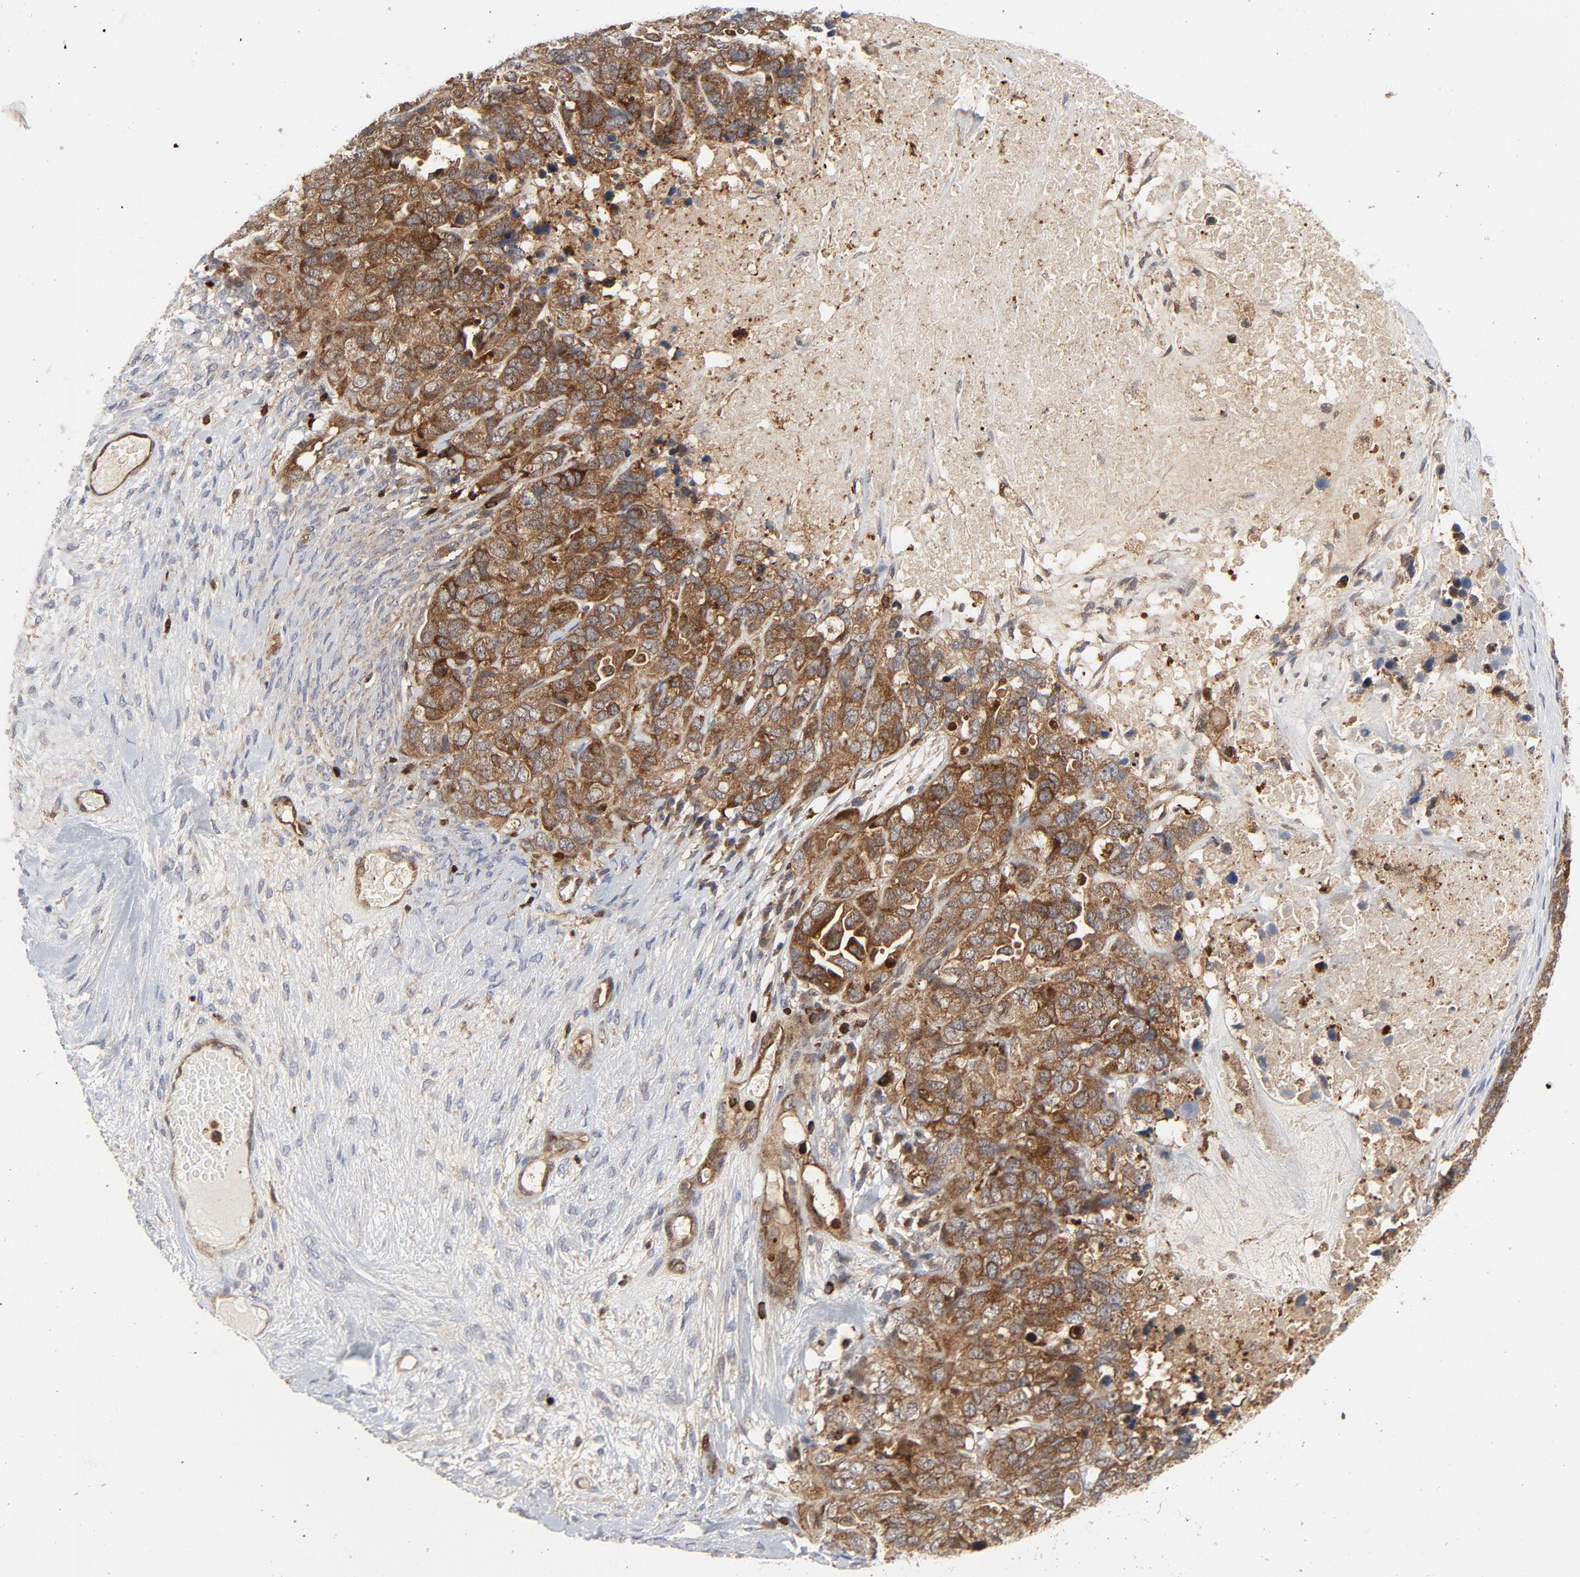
{"staining": {"intensity": "moderate", "quantity": ">75%", "location": "cytoplasmic/membranous"}, "tissue": "ovarian cancer", "cell_type": "Tumor cells", "image_type": "cancer", "snomed": [{"axis": "morphology", "description": "Cystadenocarcinoma, serous, NOS"}, {"axis": "topography", "description": "Ovary"}], "caption": "This is an image of IHC staining of serous cystadenocarcinoma (ovarian), which shows moderate staining in the cytoplasmic/membranous of tumor cells.", "gene": "YES1", "patient": {"sex": "female", "age": 82}}